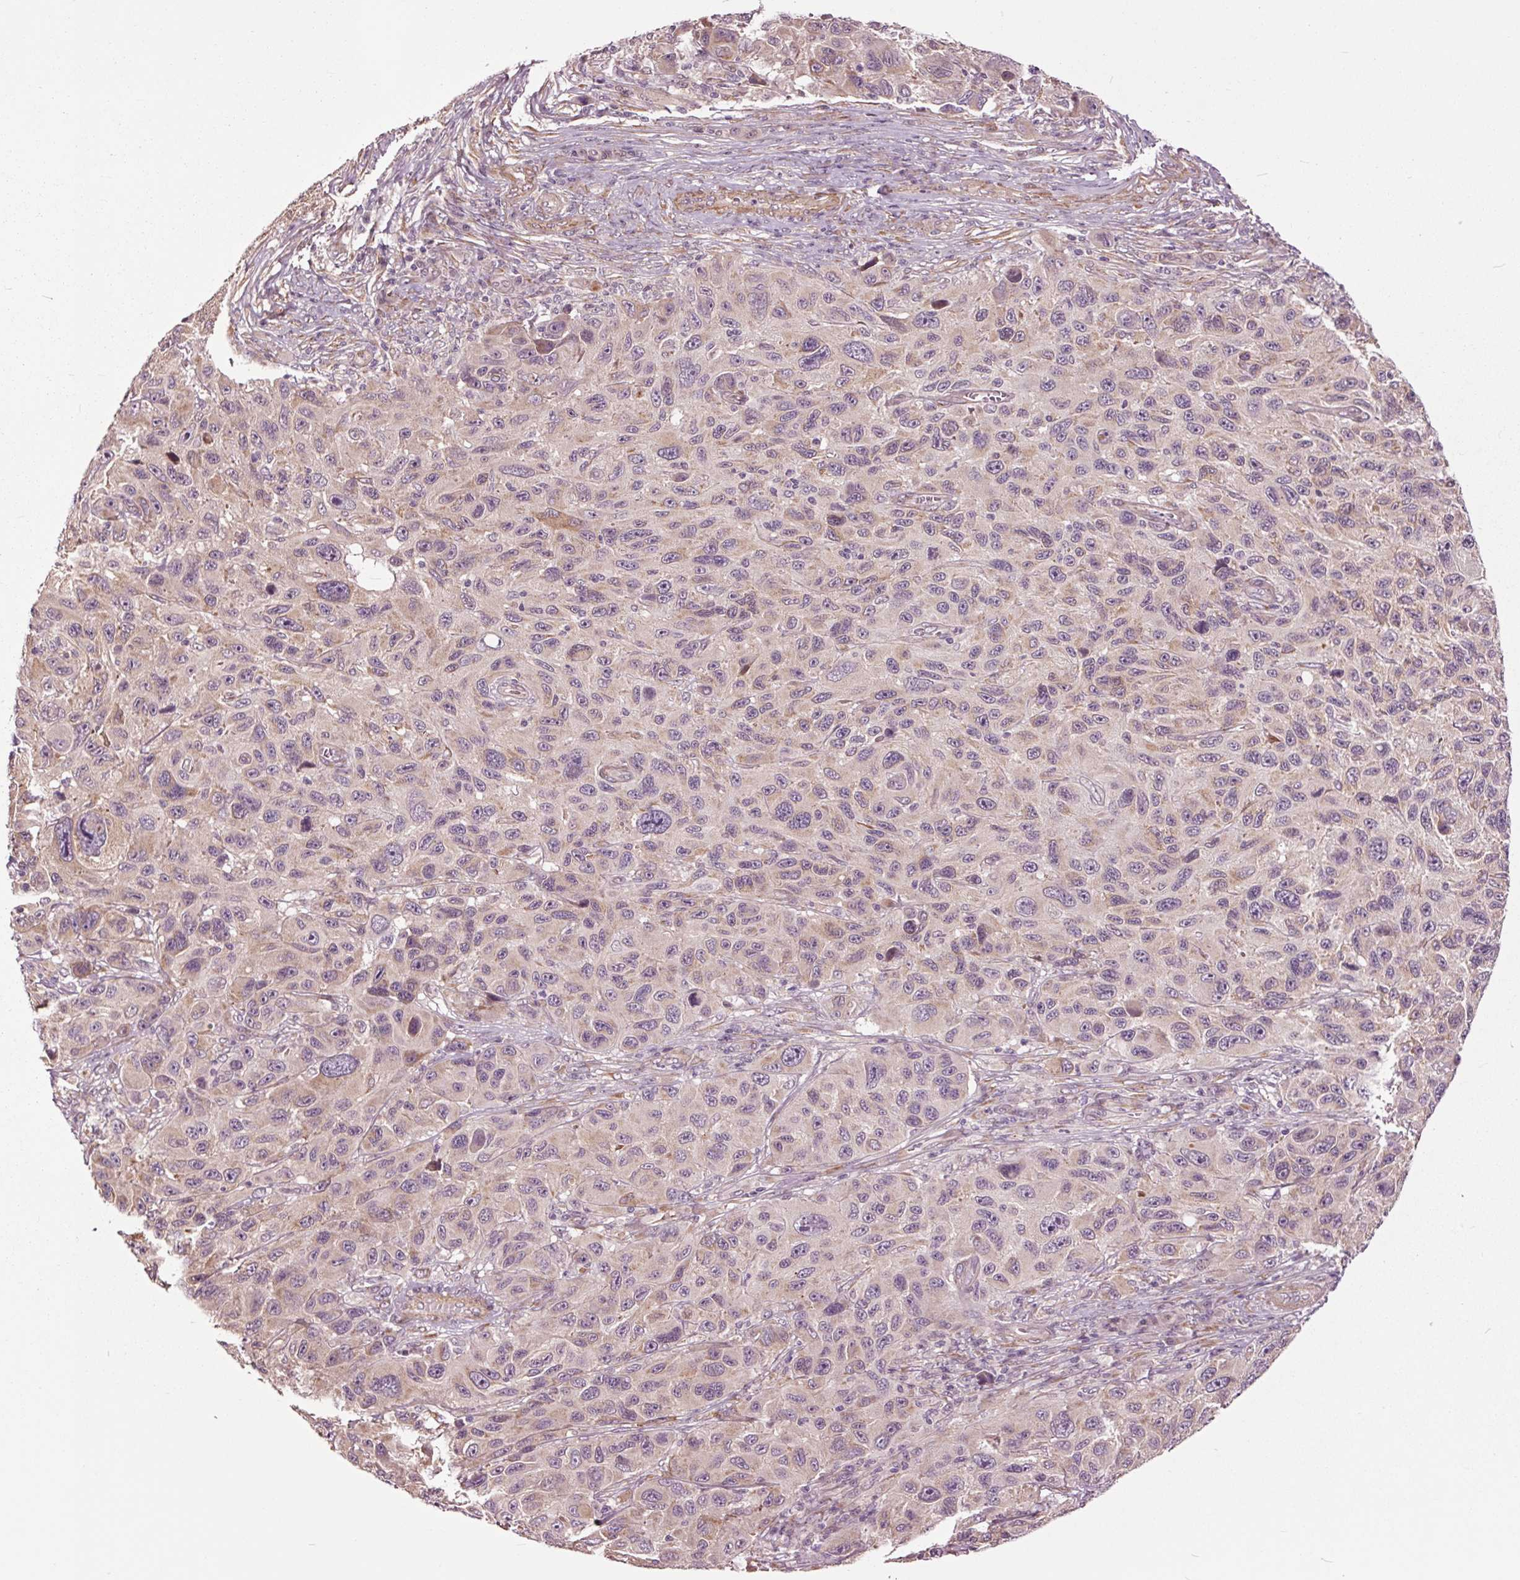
{"staining": {"intensity": "moderate", "quantity": "<25%", "location": "cytoplasmic/membranous"}, "tissue": "melanoma", "cell_type": "Tumor cells", "image_type": "cancer", "snomed": [{"axis": "morphology", "description": "Malignant melanoma, NOS"}, {"axis": "topography", "description": "Skin"}], "caption": "Melanoma stained with DAB immunohistochemistry (IHC) reveals low levels of moderate cytoplasmic/membranous staining in approximately <25% of tumor cells.", "gene": "HAUS5", "patient": {"sex": "male", "age": 53}}